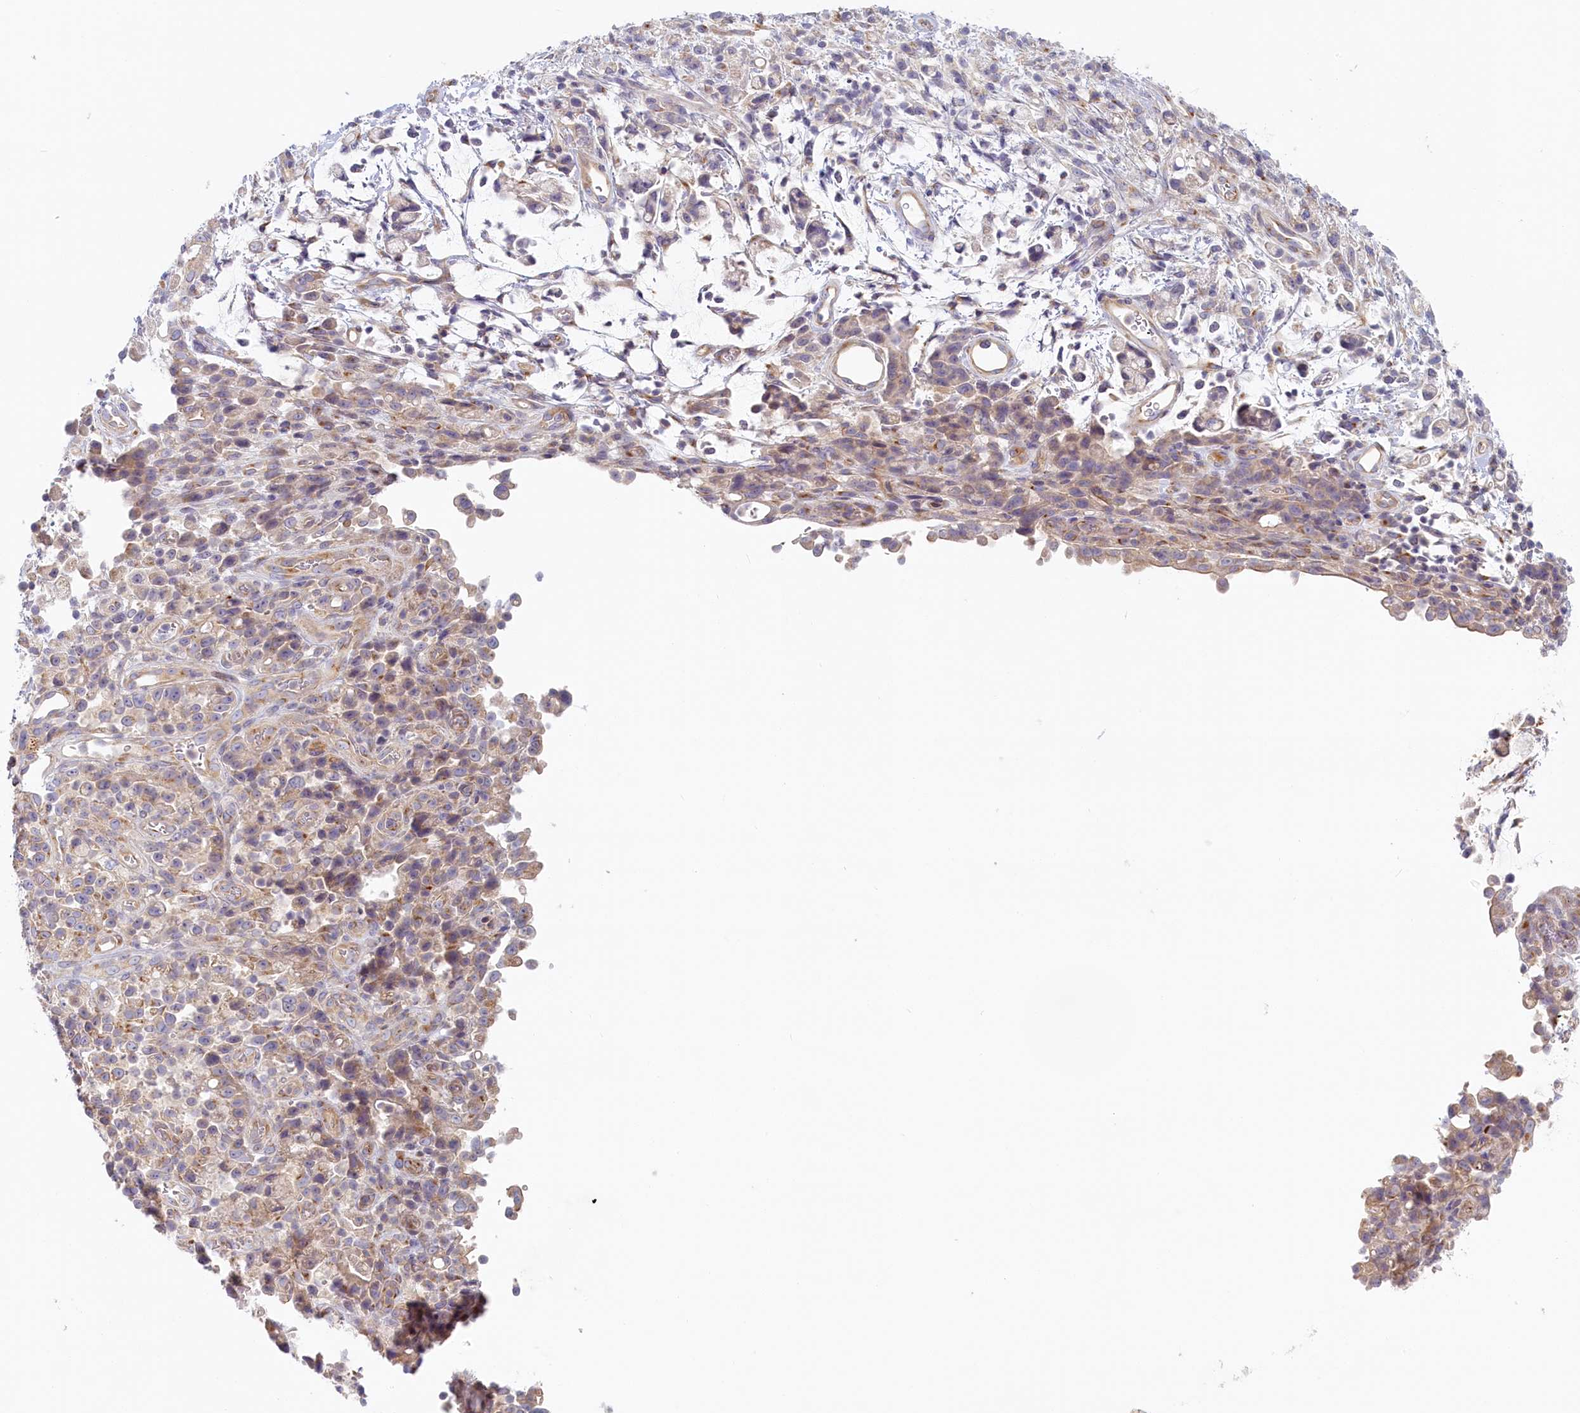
{"staining": {"intensity": "weak", "quantity": "<25%", "location": "cytoplasmic/membranous"}, "tissue": "stomach cancer", "cell_type": "Tumor cells", "image_type": "cancer", "snomed": [{"axis": "morphology", "description": "Adenocarcinoma, NOS"}, {"axis": "topography", "description": "Stomach"}], "caption": "Human stomach cancer stained for a protein using immunohistochemistry (IHC) exhibits no staining in tumor cells.", "gene": "STX16", "patient": {"sex": "female", "age": 60}}